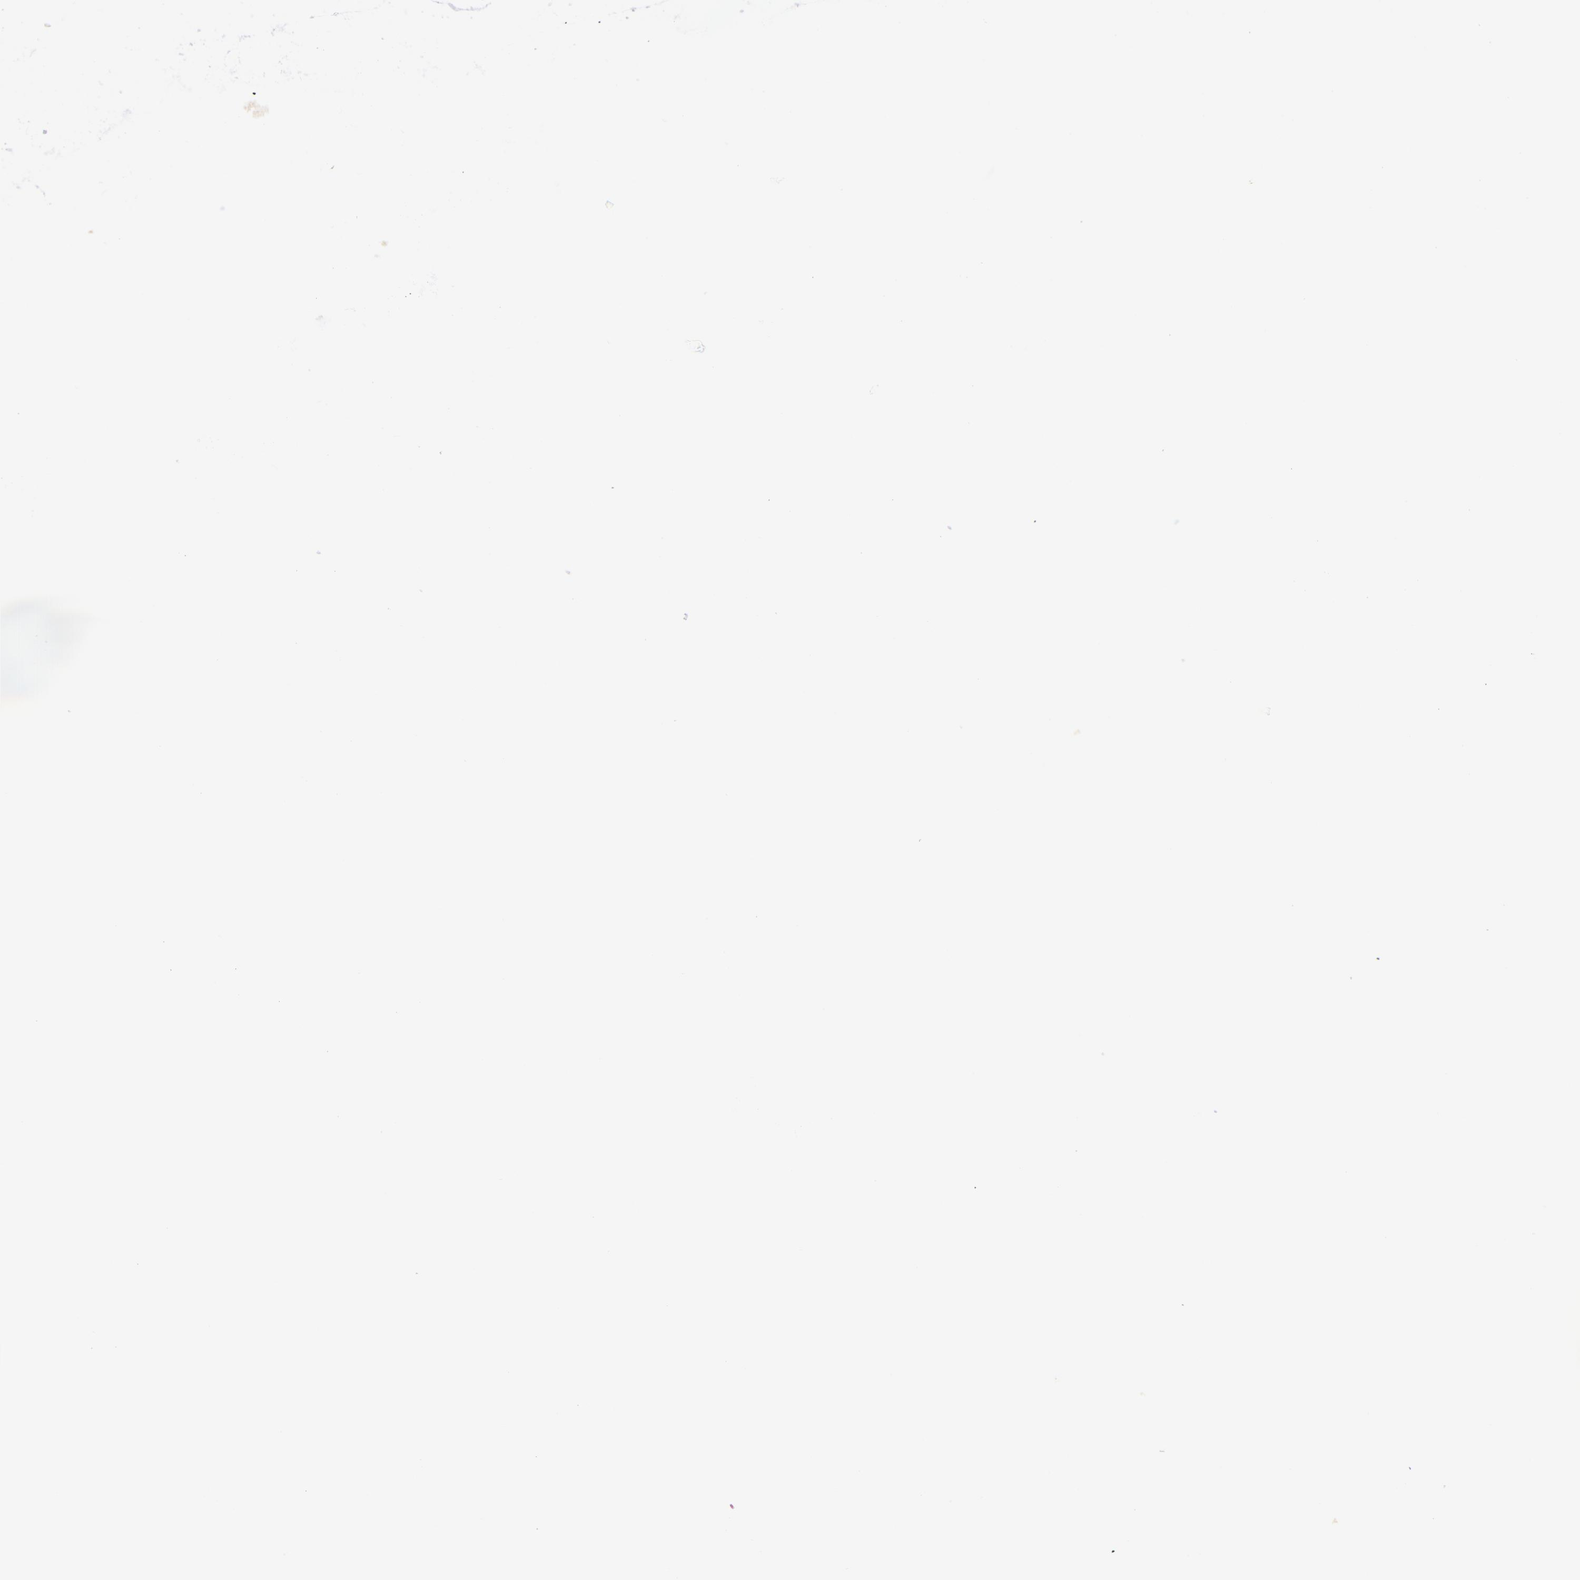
{"staining": {"intensity": "negative", "quantity": "none", "location": "none"}, "tissue": "appendix", "cell_type": "Glandular cells", "image_type": "normal", "snomed": [{"axis": "morphology", "description": "Normal tissue, NOS"}, {"axis": "topography", "description": "Appendix"}], "caption": "High power microscopy image of an immunohistochemistry (IHC) histopathology image of unremarkable appendix, revealing no significant staining in glandular cells. The staining was performed using DAB (3,3'-diaminobenzidine) to visualize the protein expression in brown, while the nuclei were stained in blue with hematoxylin (Magnification: 20x).", "gene": "MYH11", "patient": {"sex": "male", "age": 38}}